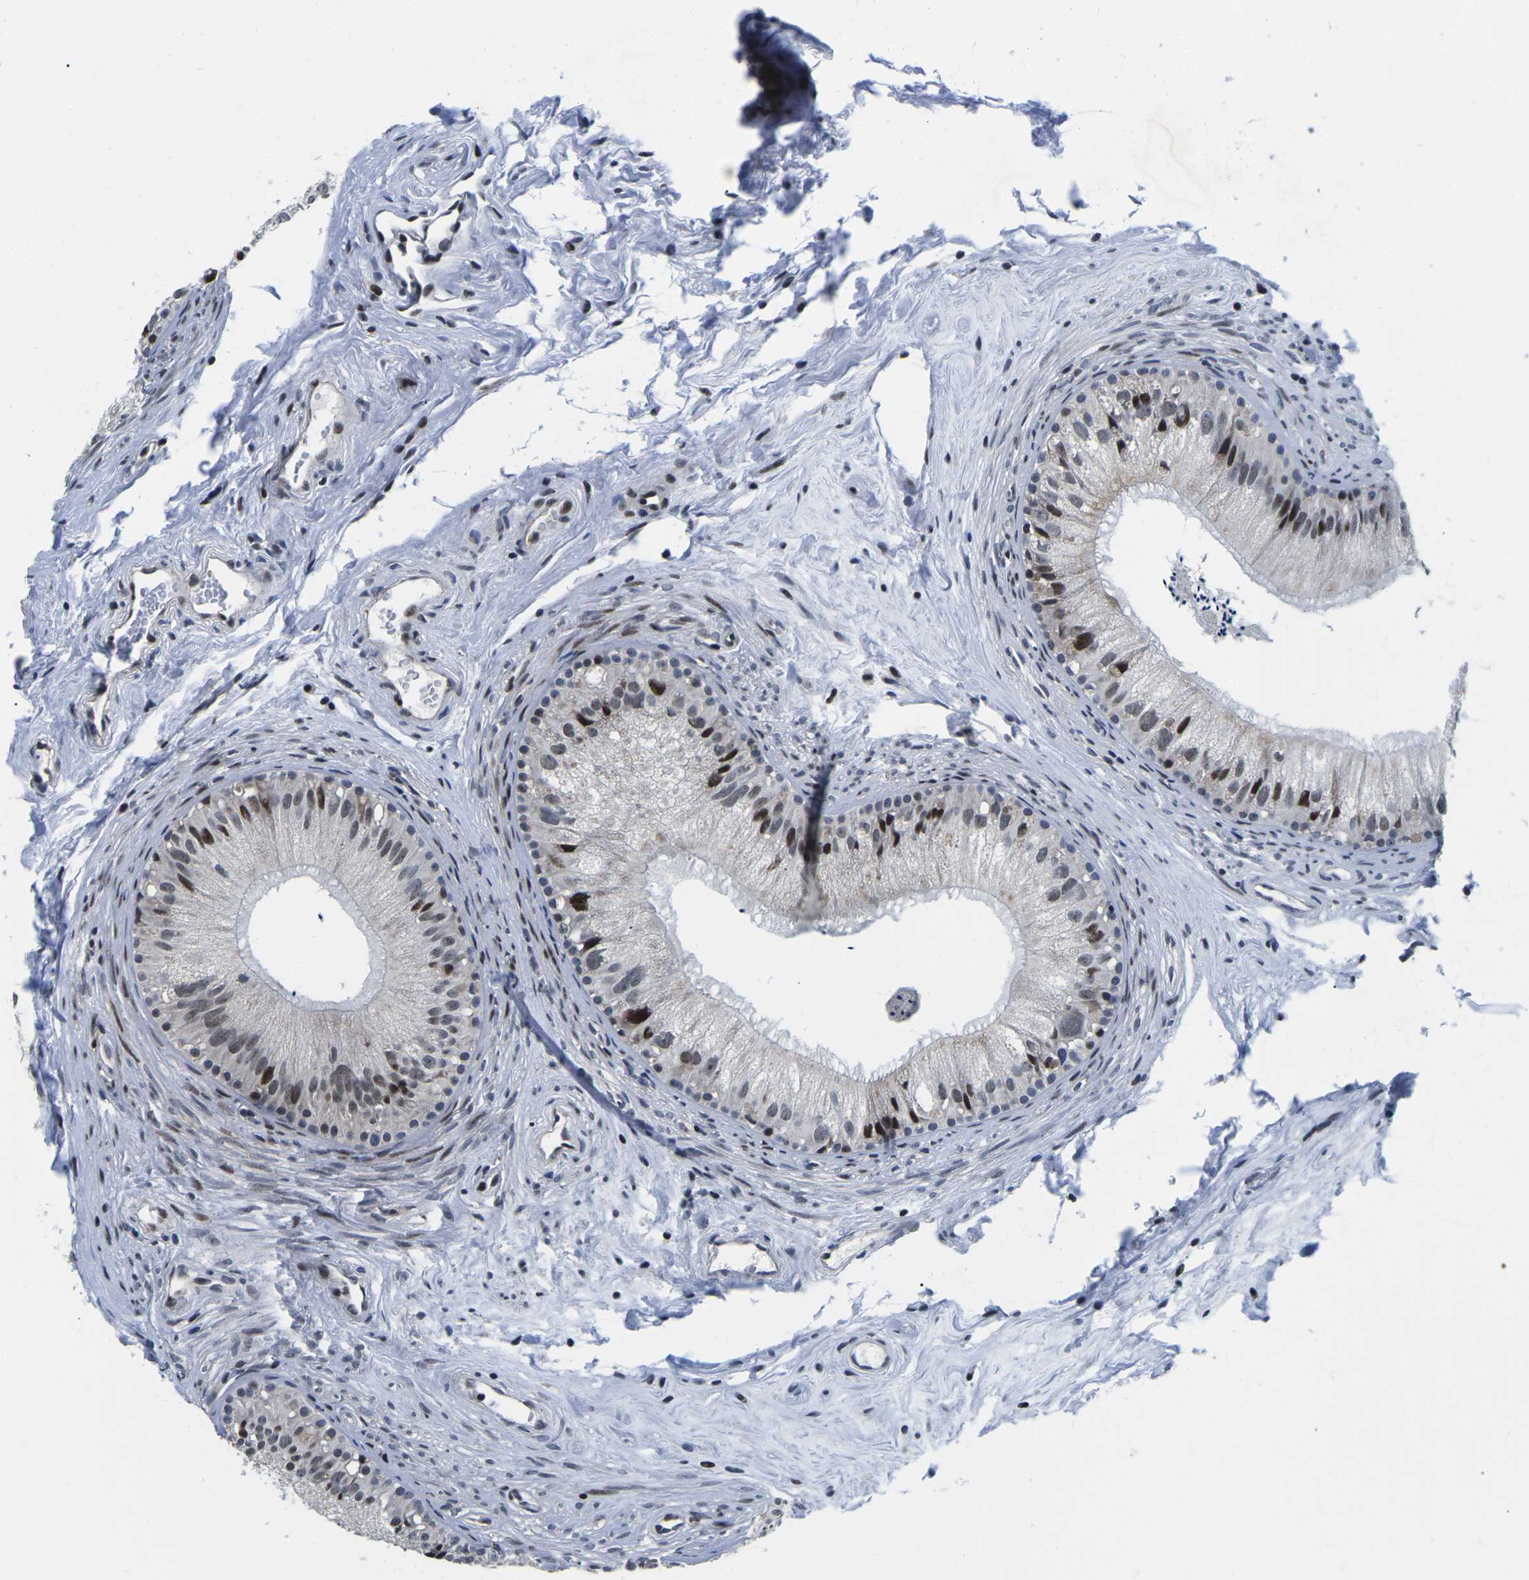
{"staining": {"intensity": "strong", "quantity": "<25%", "location": "nuclear"}, "tissue": "epididymis", "cell_type": "Glandular cells", "image_type": "normal", "snomed": [{"axis": "morphology", "description": "Normal tissue, NOS"}, {"axis": "topography", "description": "Epididymis"}], "caption": "Glandular cells show strong nuclear staining in approximately <25% of cells in unremarkable epididymis. (Stains: DAB in brown, nuclei in blue, Microscopy: brightfield microscopy at high magnification).", "gene": "CDC73", "patient": {"sex": "male", "age": 56}}